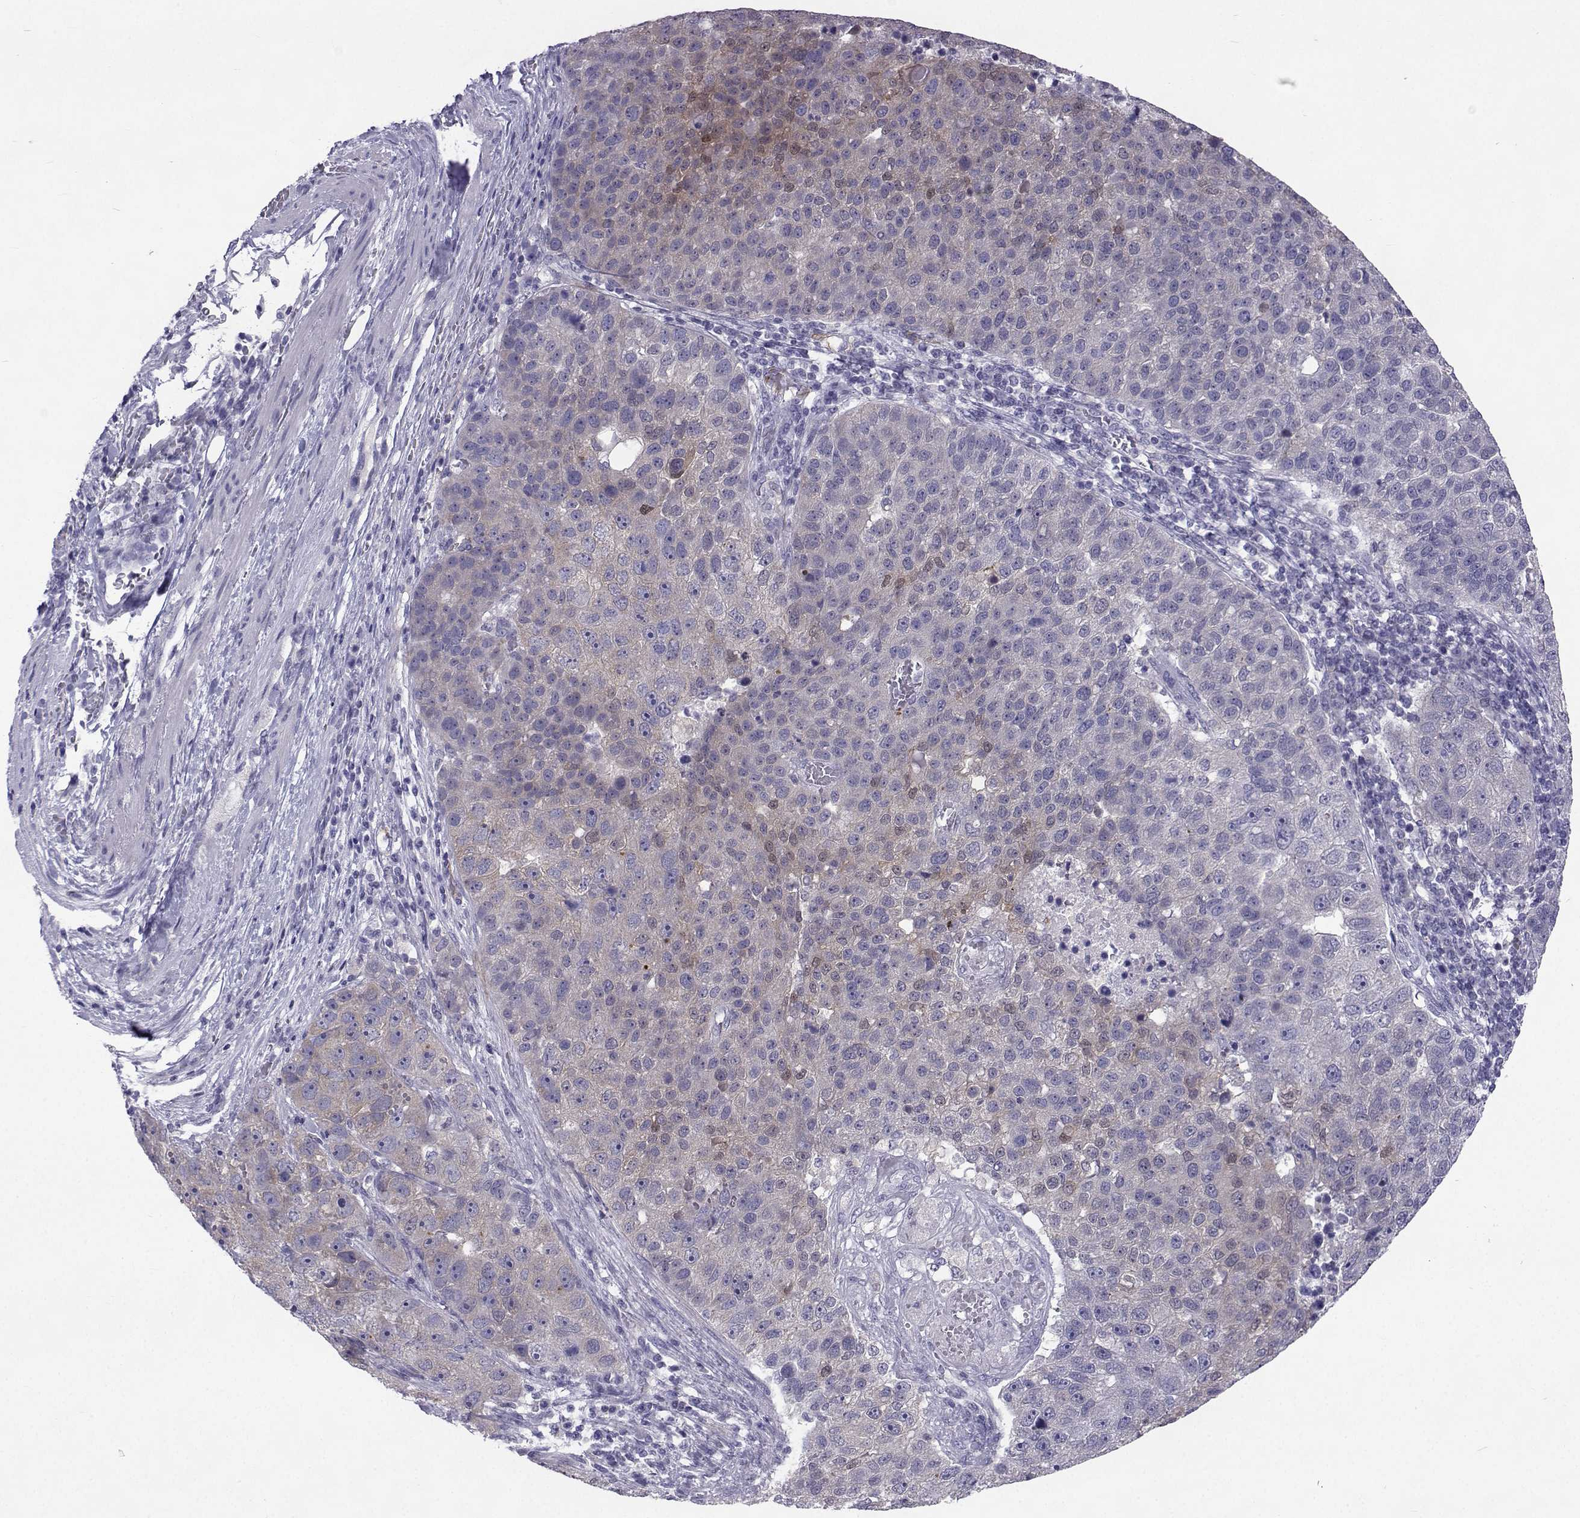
{"staining": {"intensity": "negative", "quantity": "none", "location": "none"}, "tissue": "pancreatic cancer", "cell_type": "Tumor cells", "image_type": "cancer", "snomed": [{"axis": "morphology", "description": "Adenocarcinoma, NOS"}, {"axis": "topography", "description": "Pancreas"}], "caption": "A micrograph of human pancreatic cancer is negative for staining in tumor cells. Nuclei are stained in blue.", "gene": "GALM", "patient": {"sex": "female", "age": 61}}